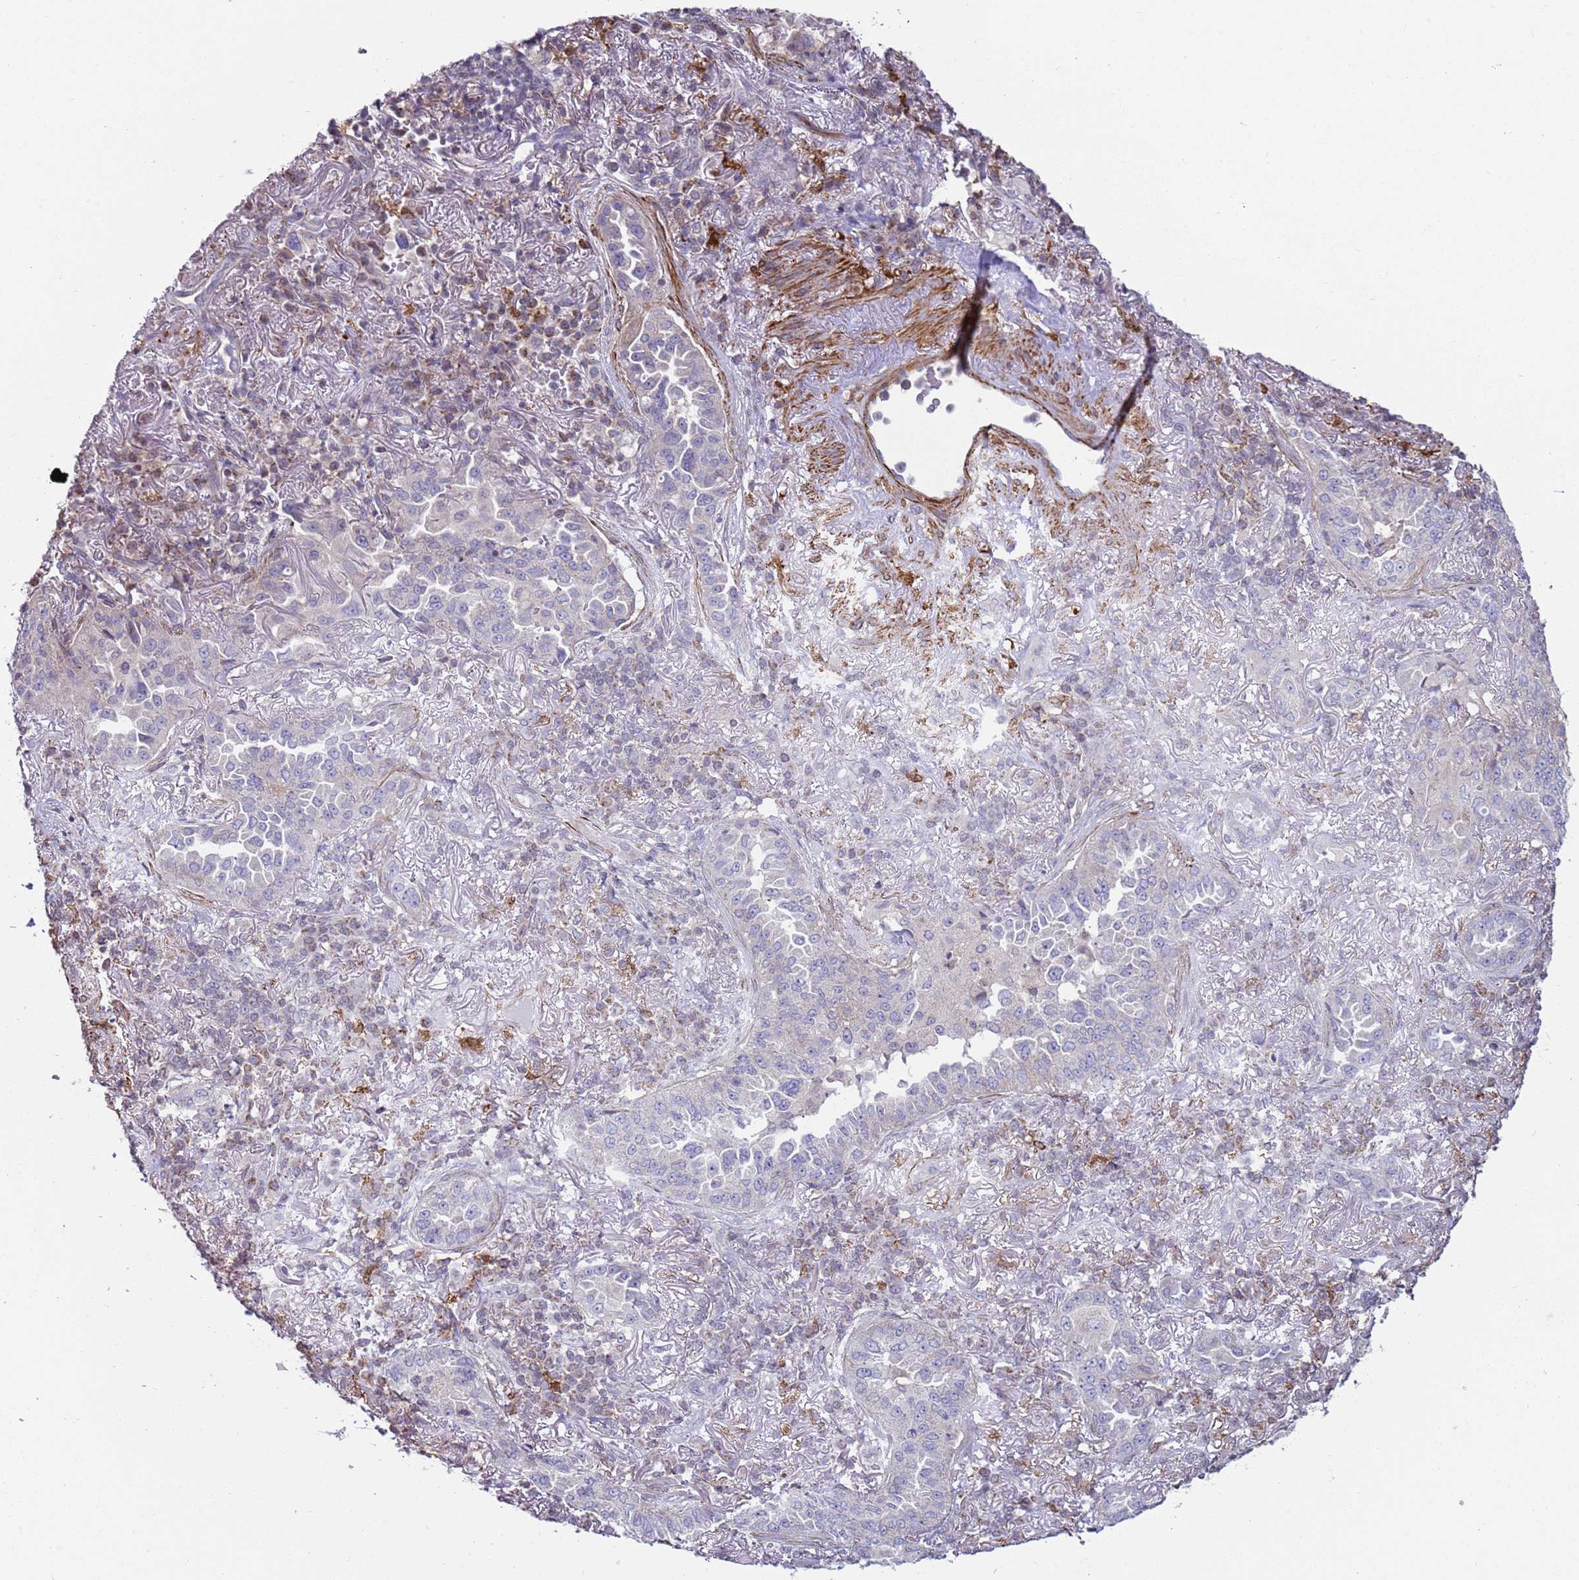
{"staining": {"intensity": "negative", "quantity": "none", "location": "none"}, "tissue": "lung cancer", "cell_type": "Tumor cells", "image_type": "cancer", "snomed": [{"axis": "morphology", "description": "Adenocarcinoma, NOS"}, {"axis": "topography", "description": "Lung"}], "caption": "Immunohistochemistry of human lung cancer (adenocarcinoma) shows no positivity in tumor cells. The staining was performed using DAB to visualize the protein expression in brown, while the nuclei were stained in blue with hematoxylin (Magnification: 20x).", "gene": "SNAPC4", "patient": {"sex": "female", "age": 69}}